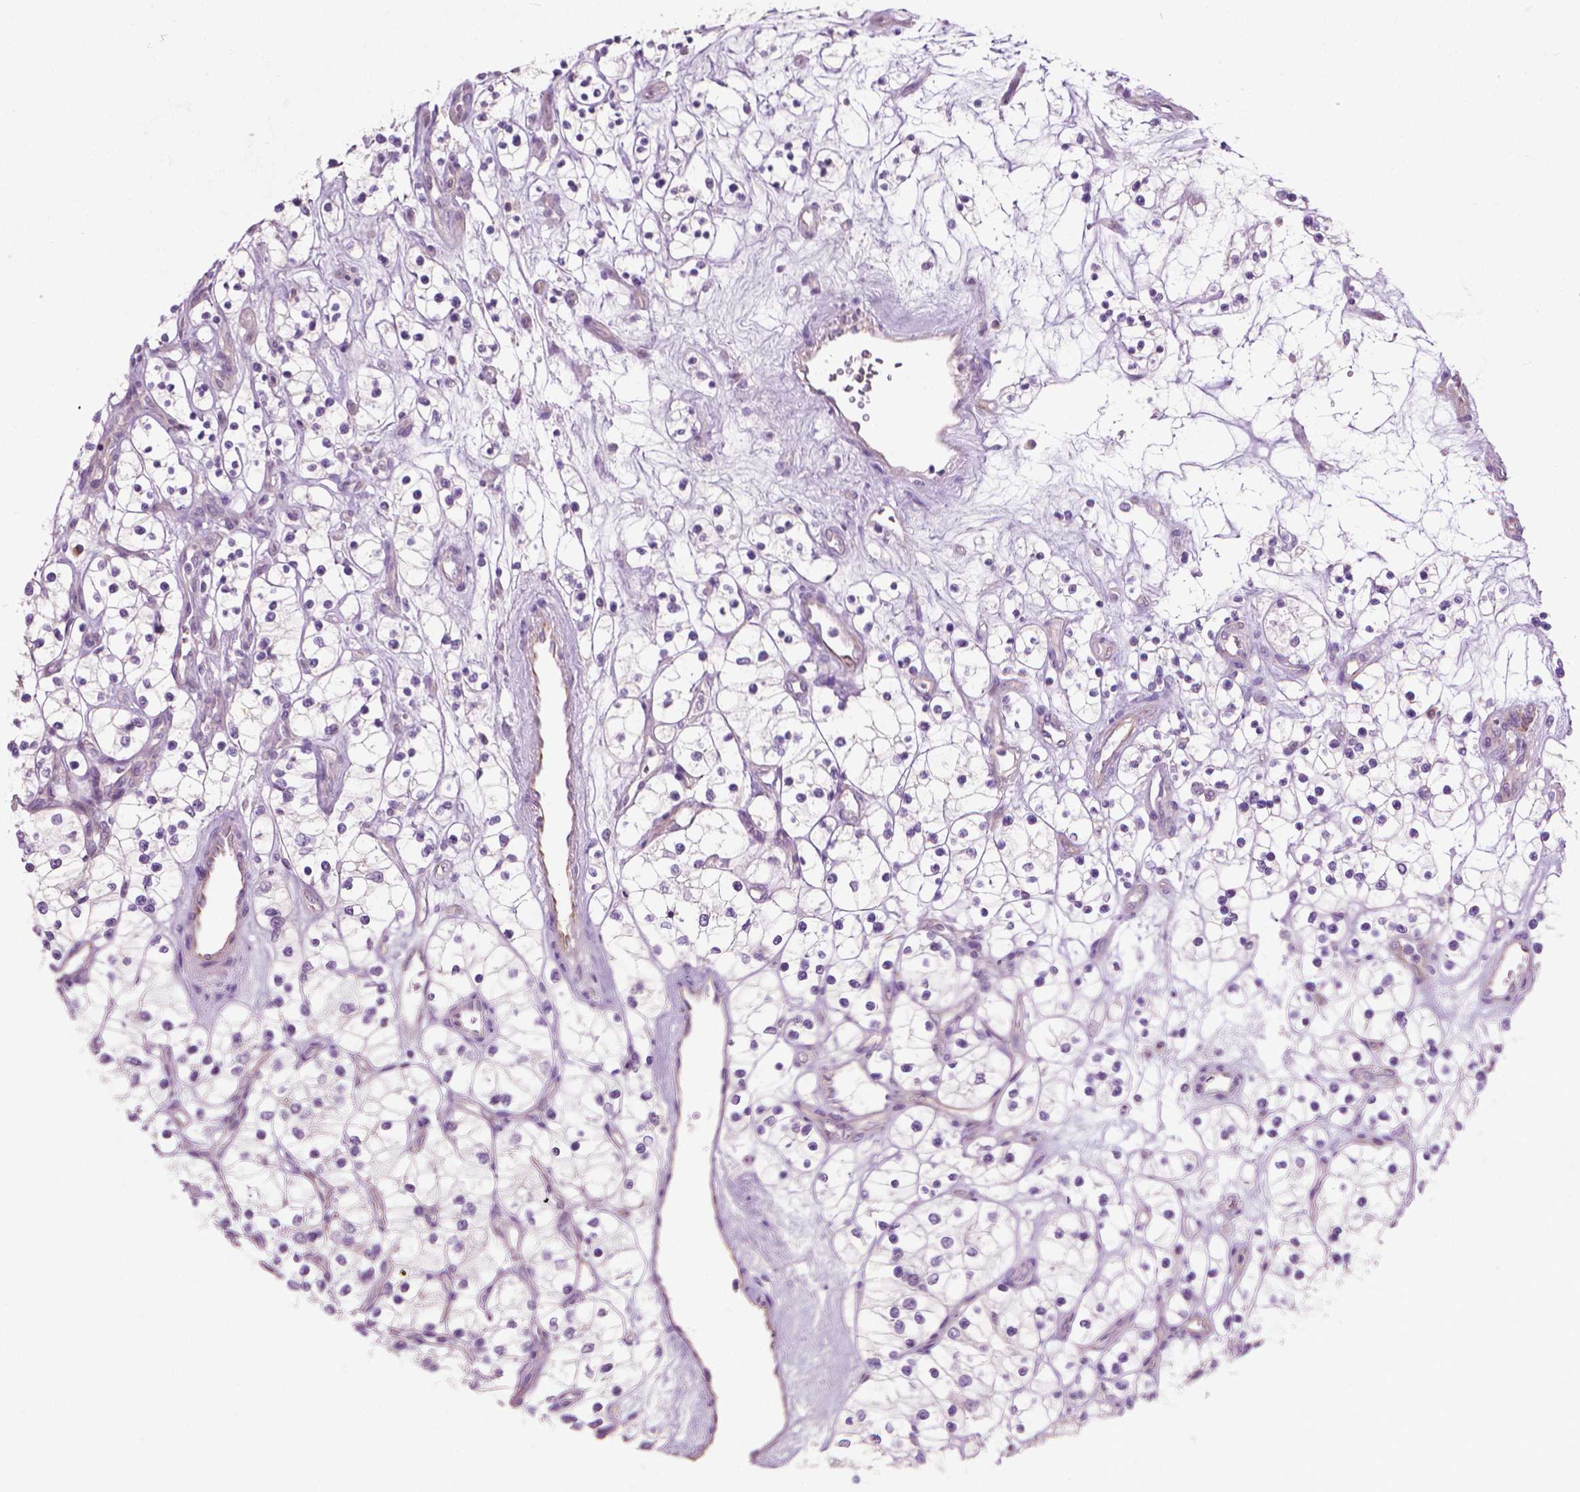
{"staining": {"intensity": "negative", "quantity": "none", "location": "none"}, "tissue": "renal cancer", "cell_type": "Tumor cells", "image_type": "cancer", "snomed": [{"axis": "morphology", "description": "Adenocarcinoma, NOS"}, {"axis": "topography", "description": "Kidney"}], "caption": "IHC histopathology image of neoplastic tissue: human renal cancer stained with DAB (3,3'-diaminobenzidine) demonstrates no significant protein staining in tumor cells.", "gene": "KRT73", "patient": {"sex": "female", "age": 69}}